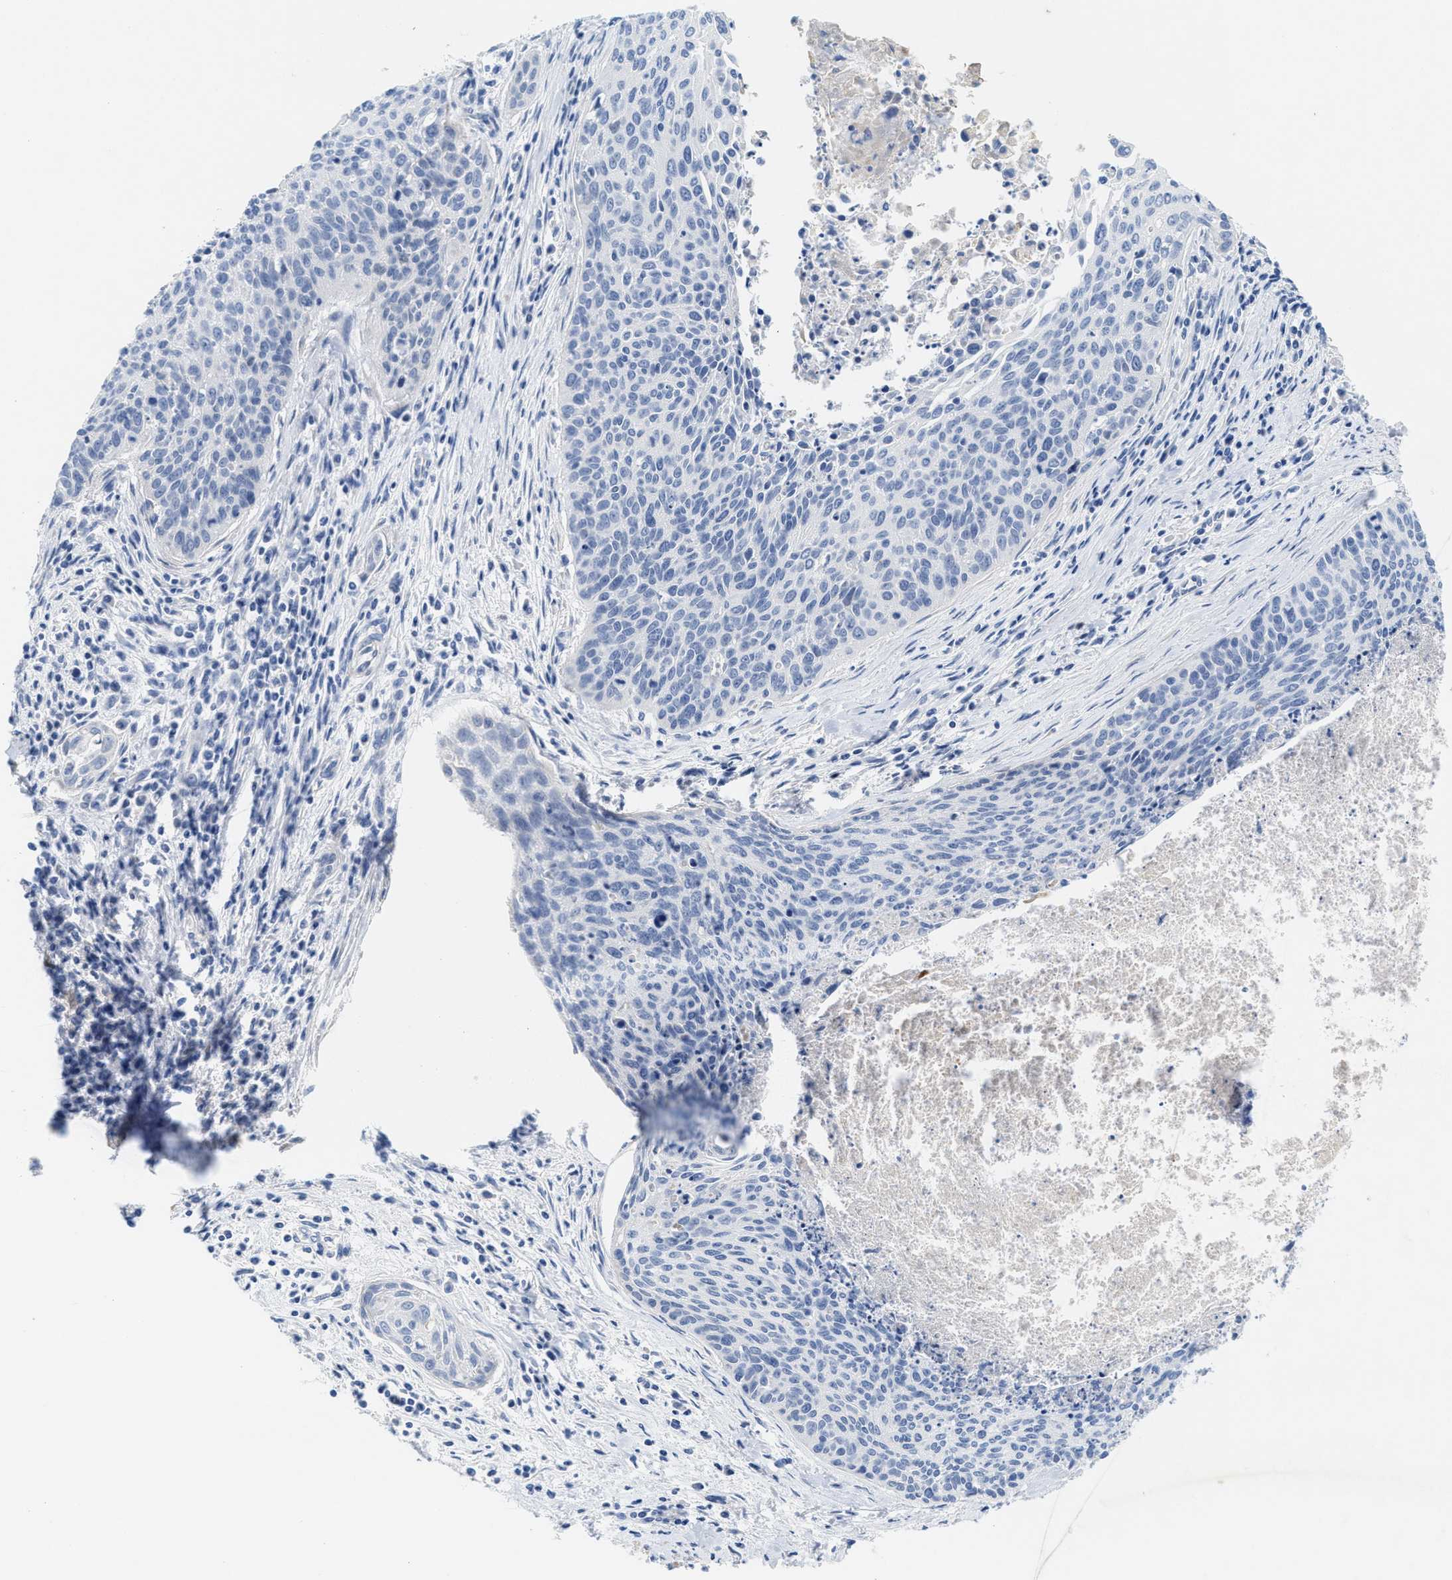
{"staining": {"intensity": "negative", "quantity": "none", "location": "none"}, "tissue": "cervical cancer", "cell_type": "Tumor cells", "image_type": "cancer", "snomed": [{"axis": "morphology", "description": "Squamous cell carcinoma, NOS"}, {"axis": "topography", "description": "Cervix"}], "caption": "The micrograph shows no staining of tumor cells in cervical cancer.", "gene": "CPA2", "patient": {"sex": "female", "age": 55}}